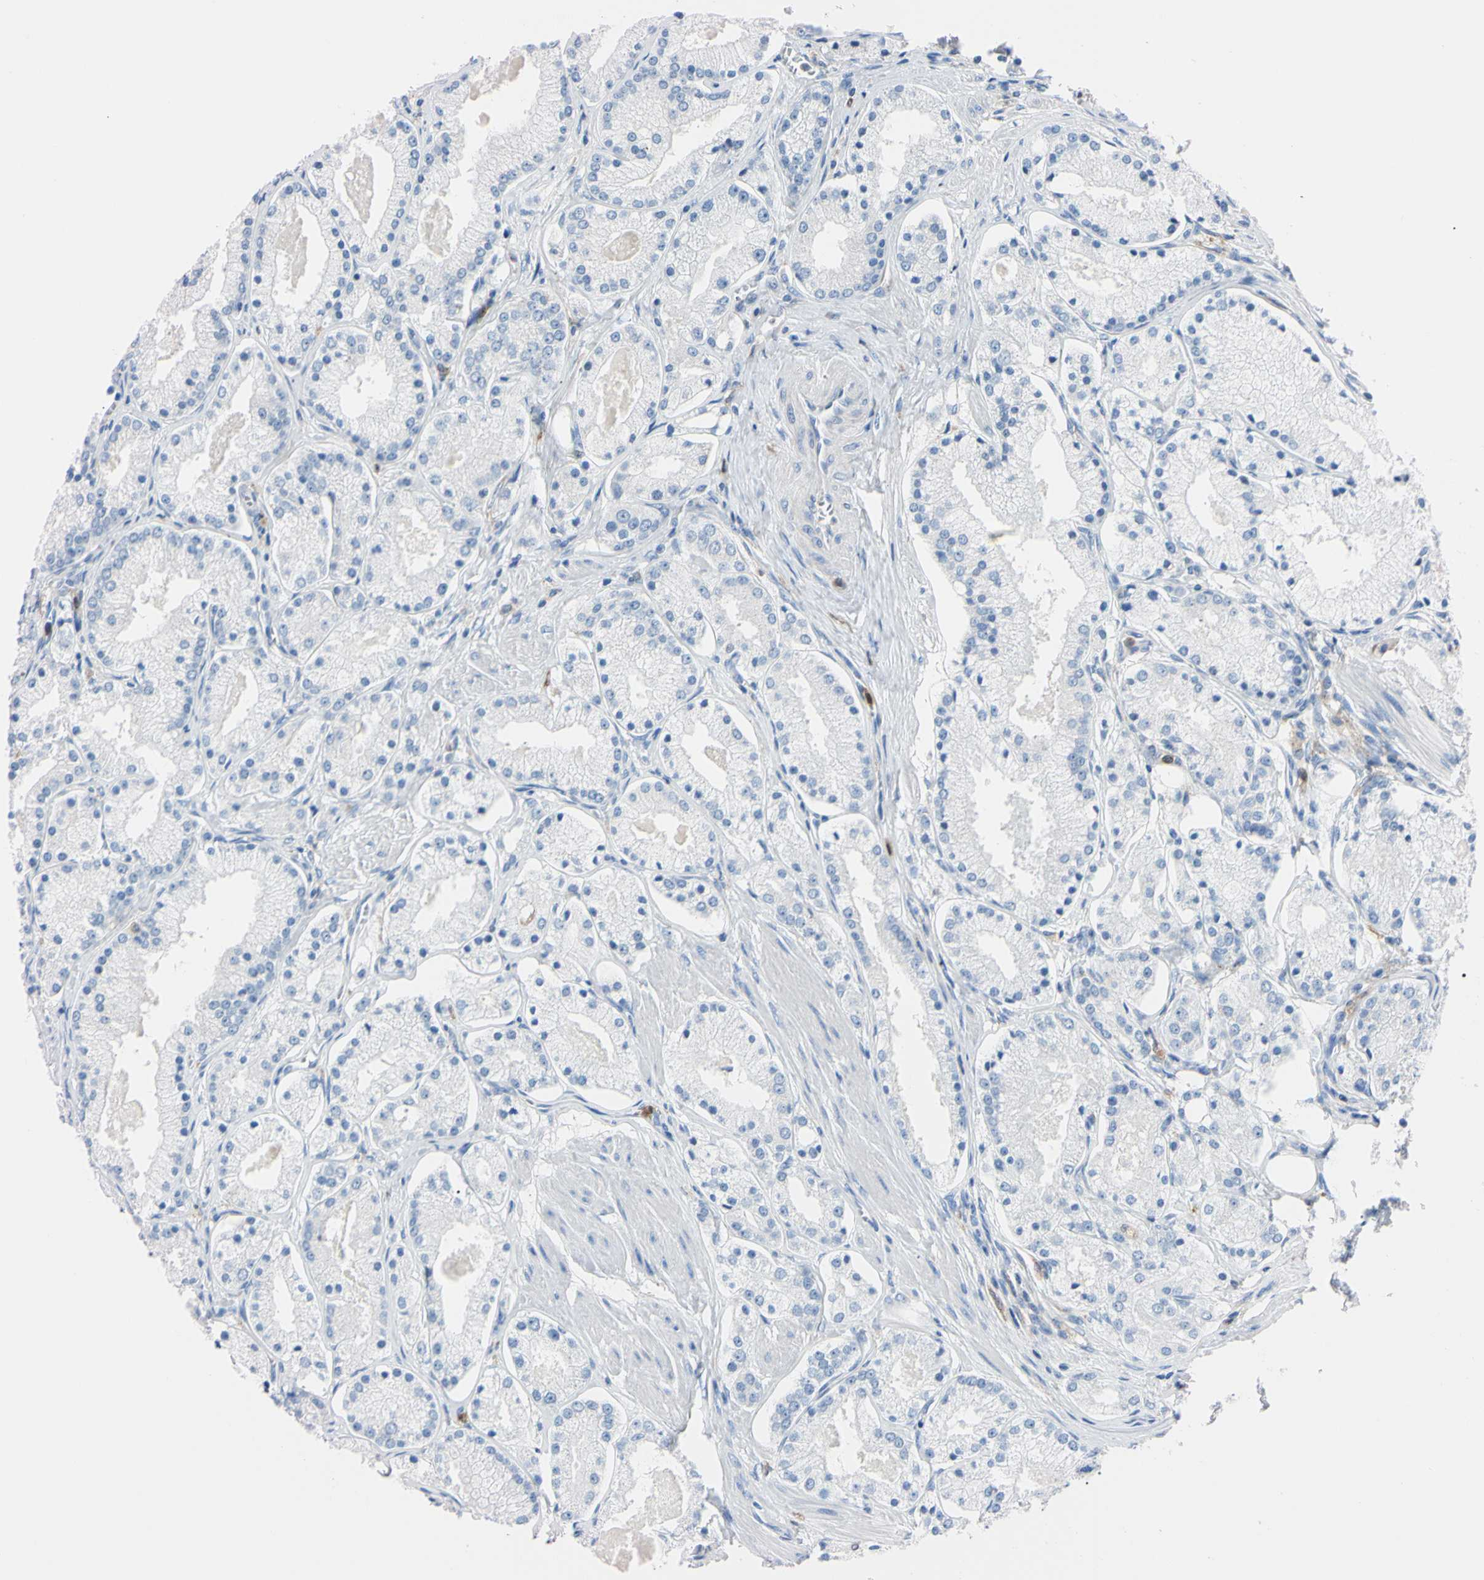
{"staining": {"intensity": "negative", "quantity": "none", "location": "none"}, "tissue": "prostate cancer", "cell_type": "Tumor cells", "image_type": "cancer", "snomed": [{"axis": "morphology", "description": "Adenocarcinoma, High grade"}, {"axis": "topography", "description": "Prostate"}], "caption": "The IHC photomicrograph has no significant positivity in tumor cells of prostate cancer (adenocarcinoma (high-grade)) tissue. (DAB immunohistochemistry, high magnification).", "gene": "NCF4", "patient": {"sex": "male", "age": 66}}